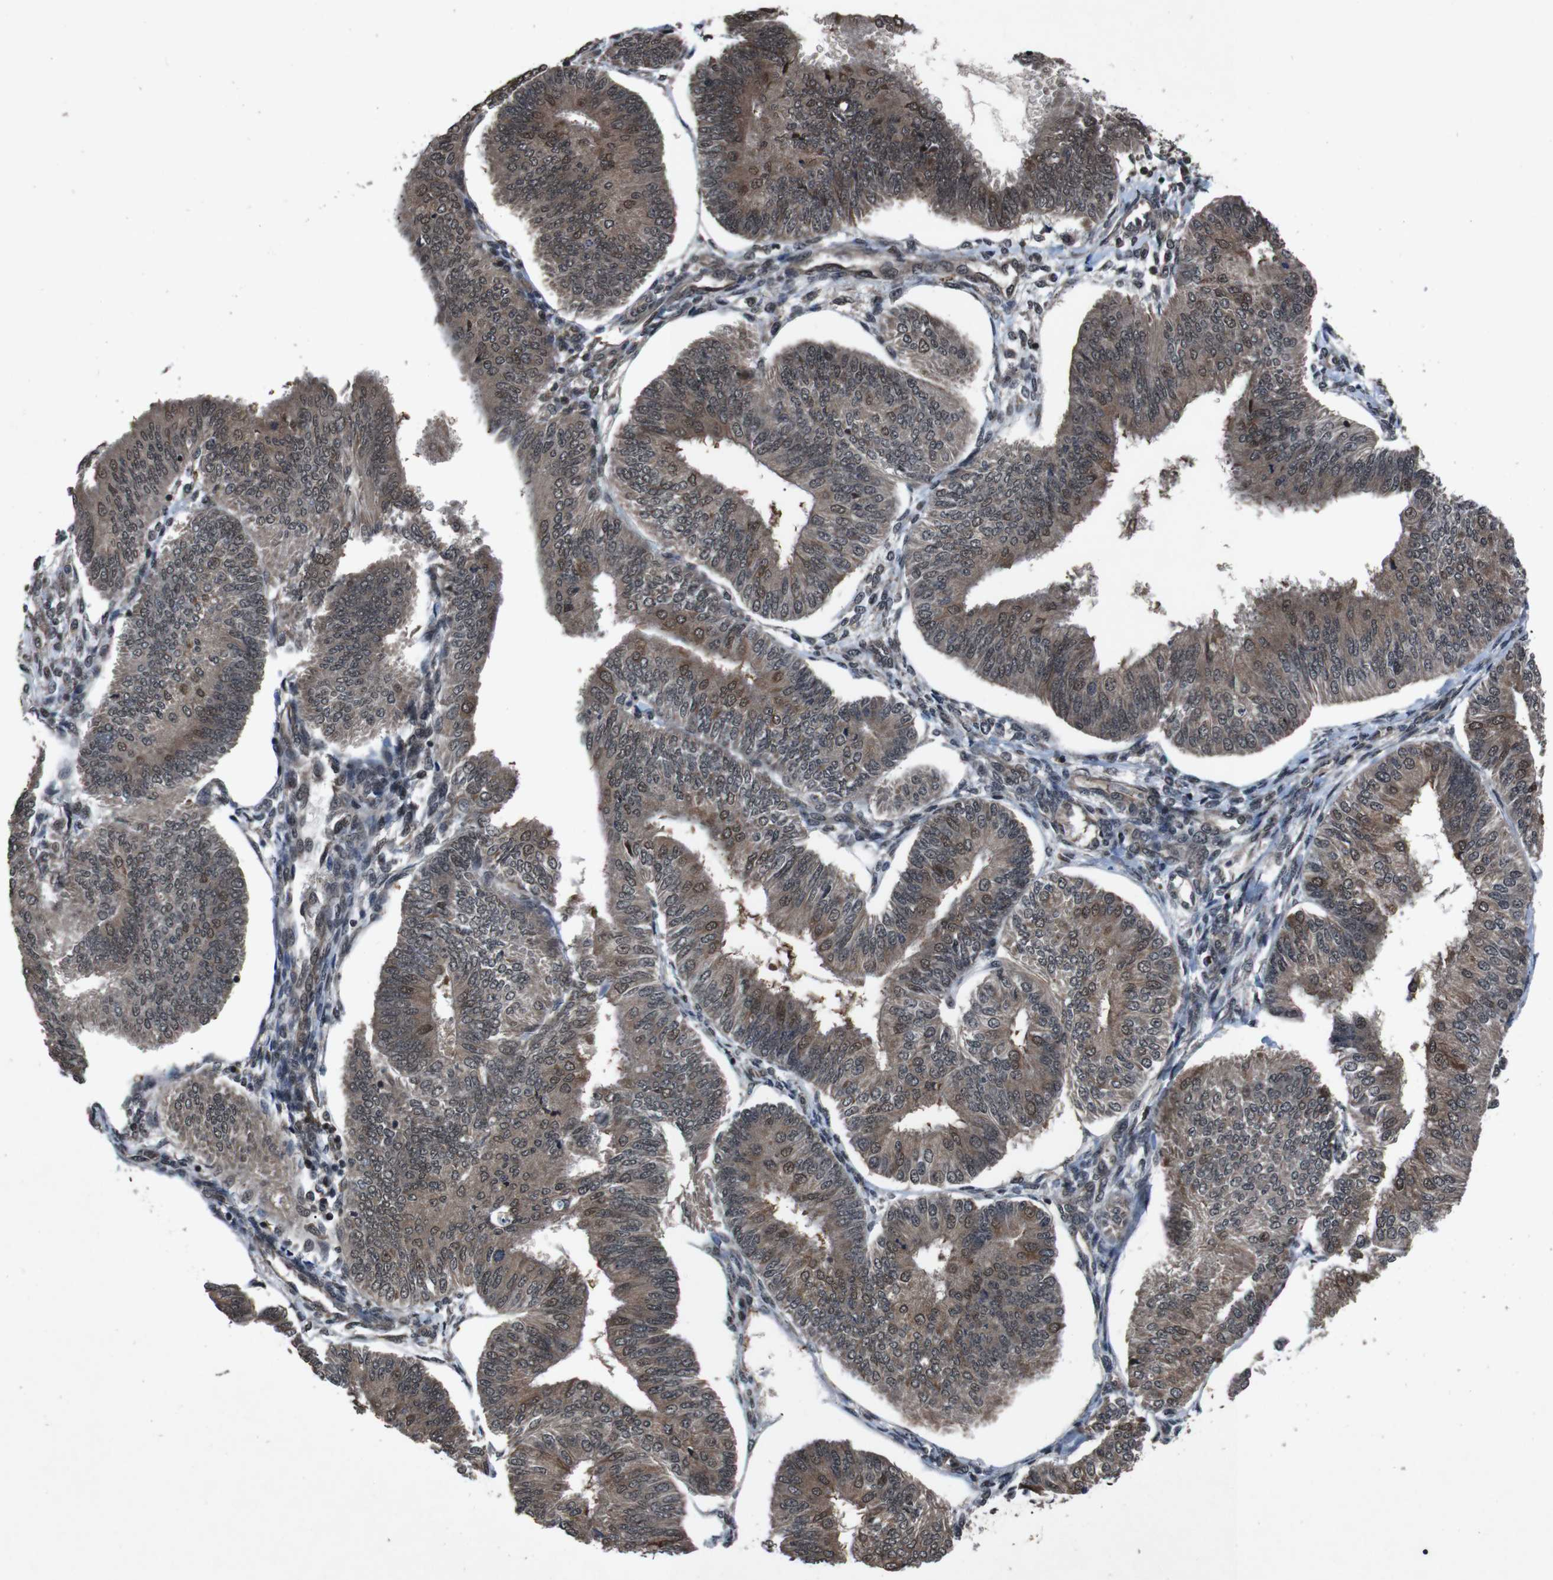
{"staining": {"intensity": "moderate", "quantity": ">75%", "location": "cytoplasmic/membranous,nuclear"}, "tissue": "endometrial cancer", "cell_type": "Tumor cells", "image_type": "cancer", "snomed": [{"axis": "morphology", "description": "Adenocarcinoma, NOS"}, {"axis": "topography", "description": "Endometrium"}], "caption": "Endometrial cancer (adenocarcinoma) was stained to show a protein in brown. There is medium levels of moderate cytoplasmic/membranous and nuclear positivity in approximately >75% of tumor cells.", "gene": "SOCS1", "patient": {"sex": "female", "age": 58}}